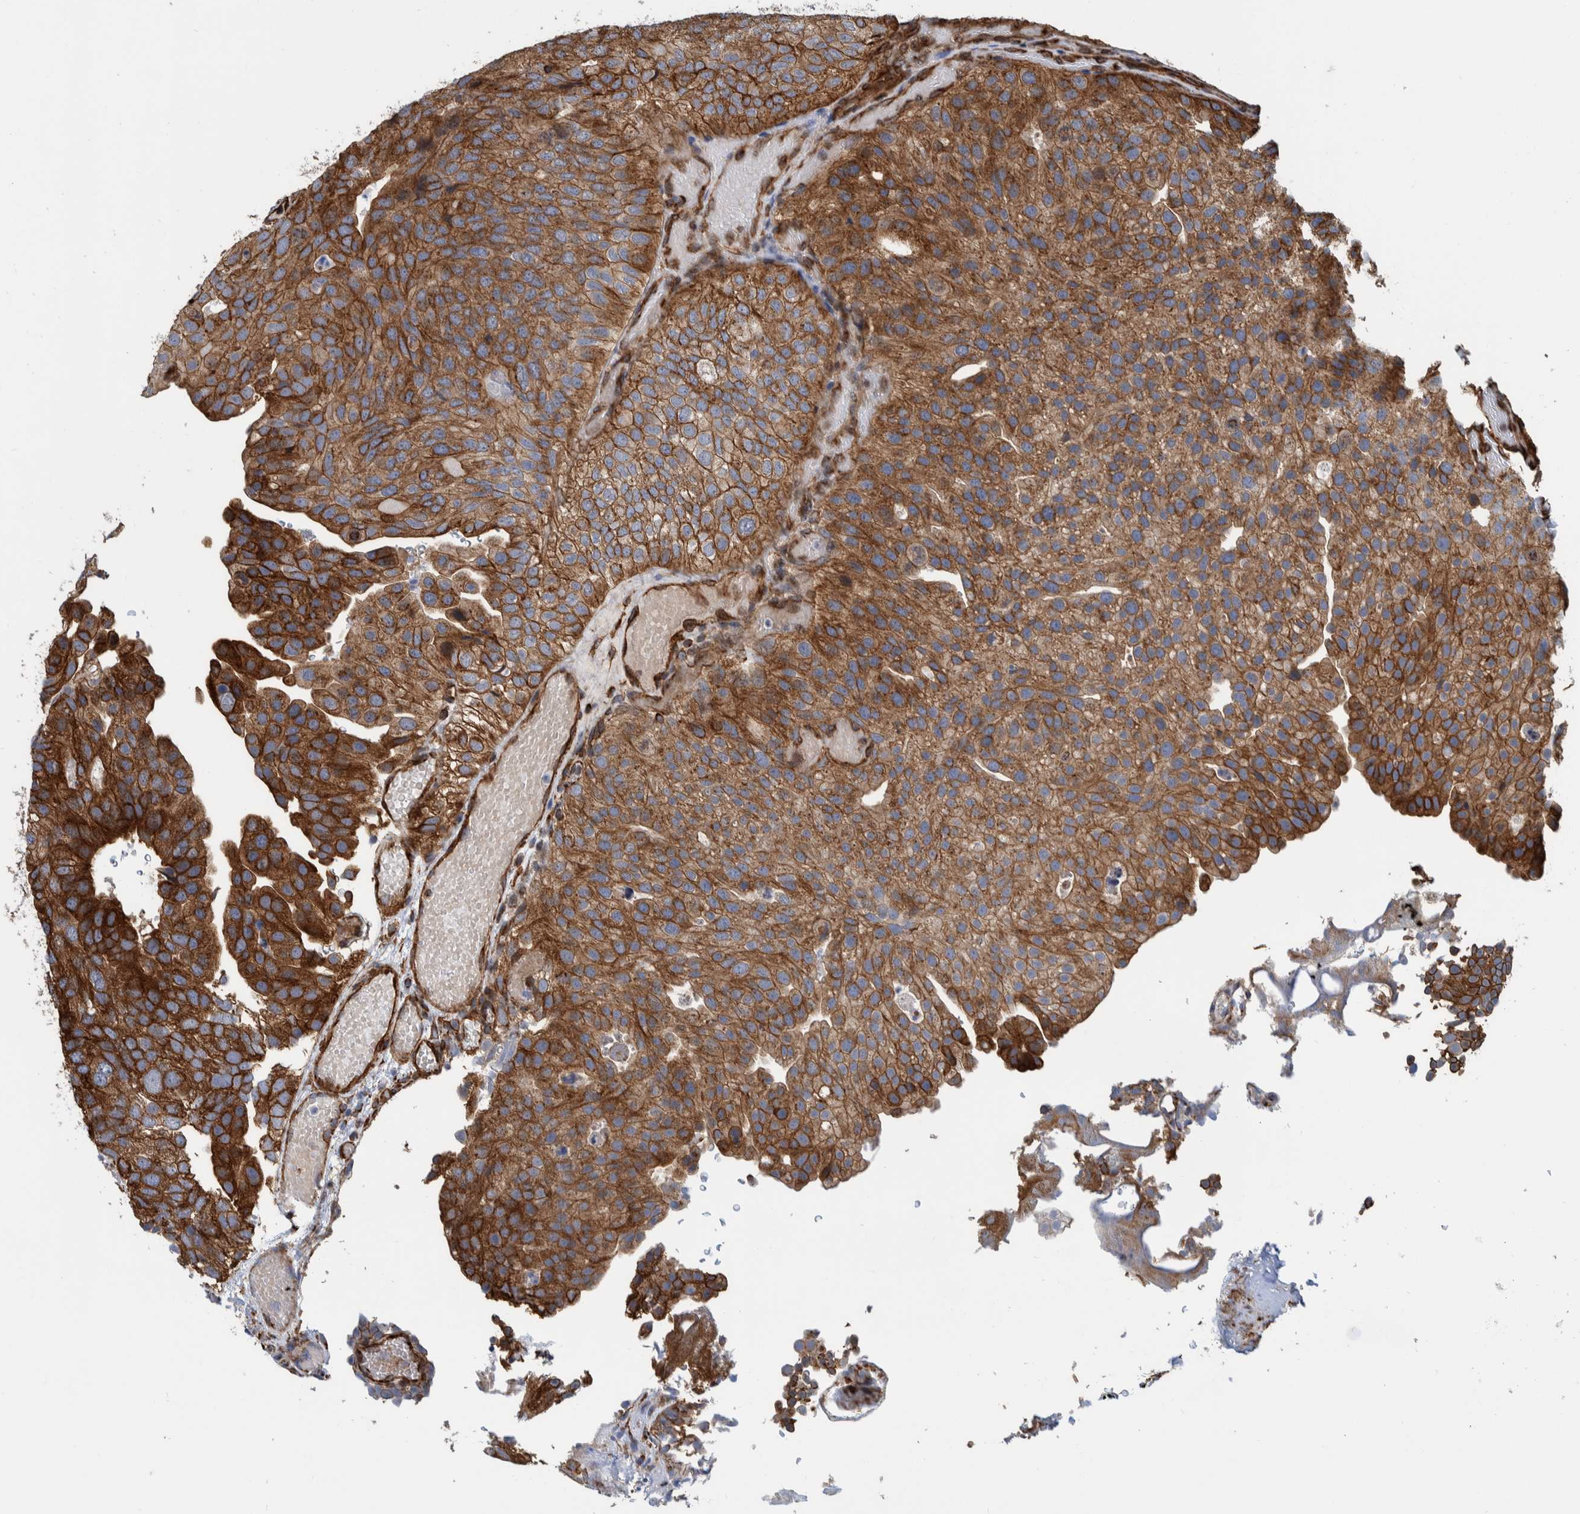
{"staining": {"intensity": "moderate", "quantity": ">75%", "location": "cytoplasmic/membranous"}, "tissue": "urothelial cancer", "cell_type": "Tumor cells", "image_type": "cancer", "snomed": [{"axis": "morphology", "description": "Urothelial carcinoma, Low grade"}, {"axis": "topography", "description": "Urinary bladder"}], "caption": "IHC micrograph of neoplastic tissue: urothelial cancer stained using immunohistochemistry (IHC) exhibits medium levels of moderate protein expression localized specifically in the cytoplasmic/membranous of tumor cells, appearing as a cytoplasmic/membranous brown color.", "gene": "CCDC57", "patient": {"sex": "male", "age": 78}}